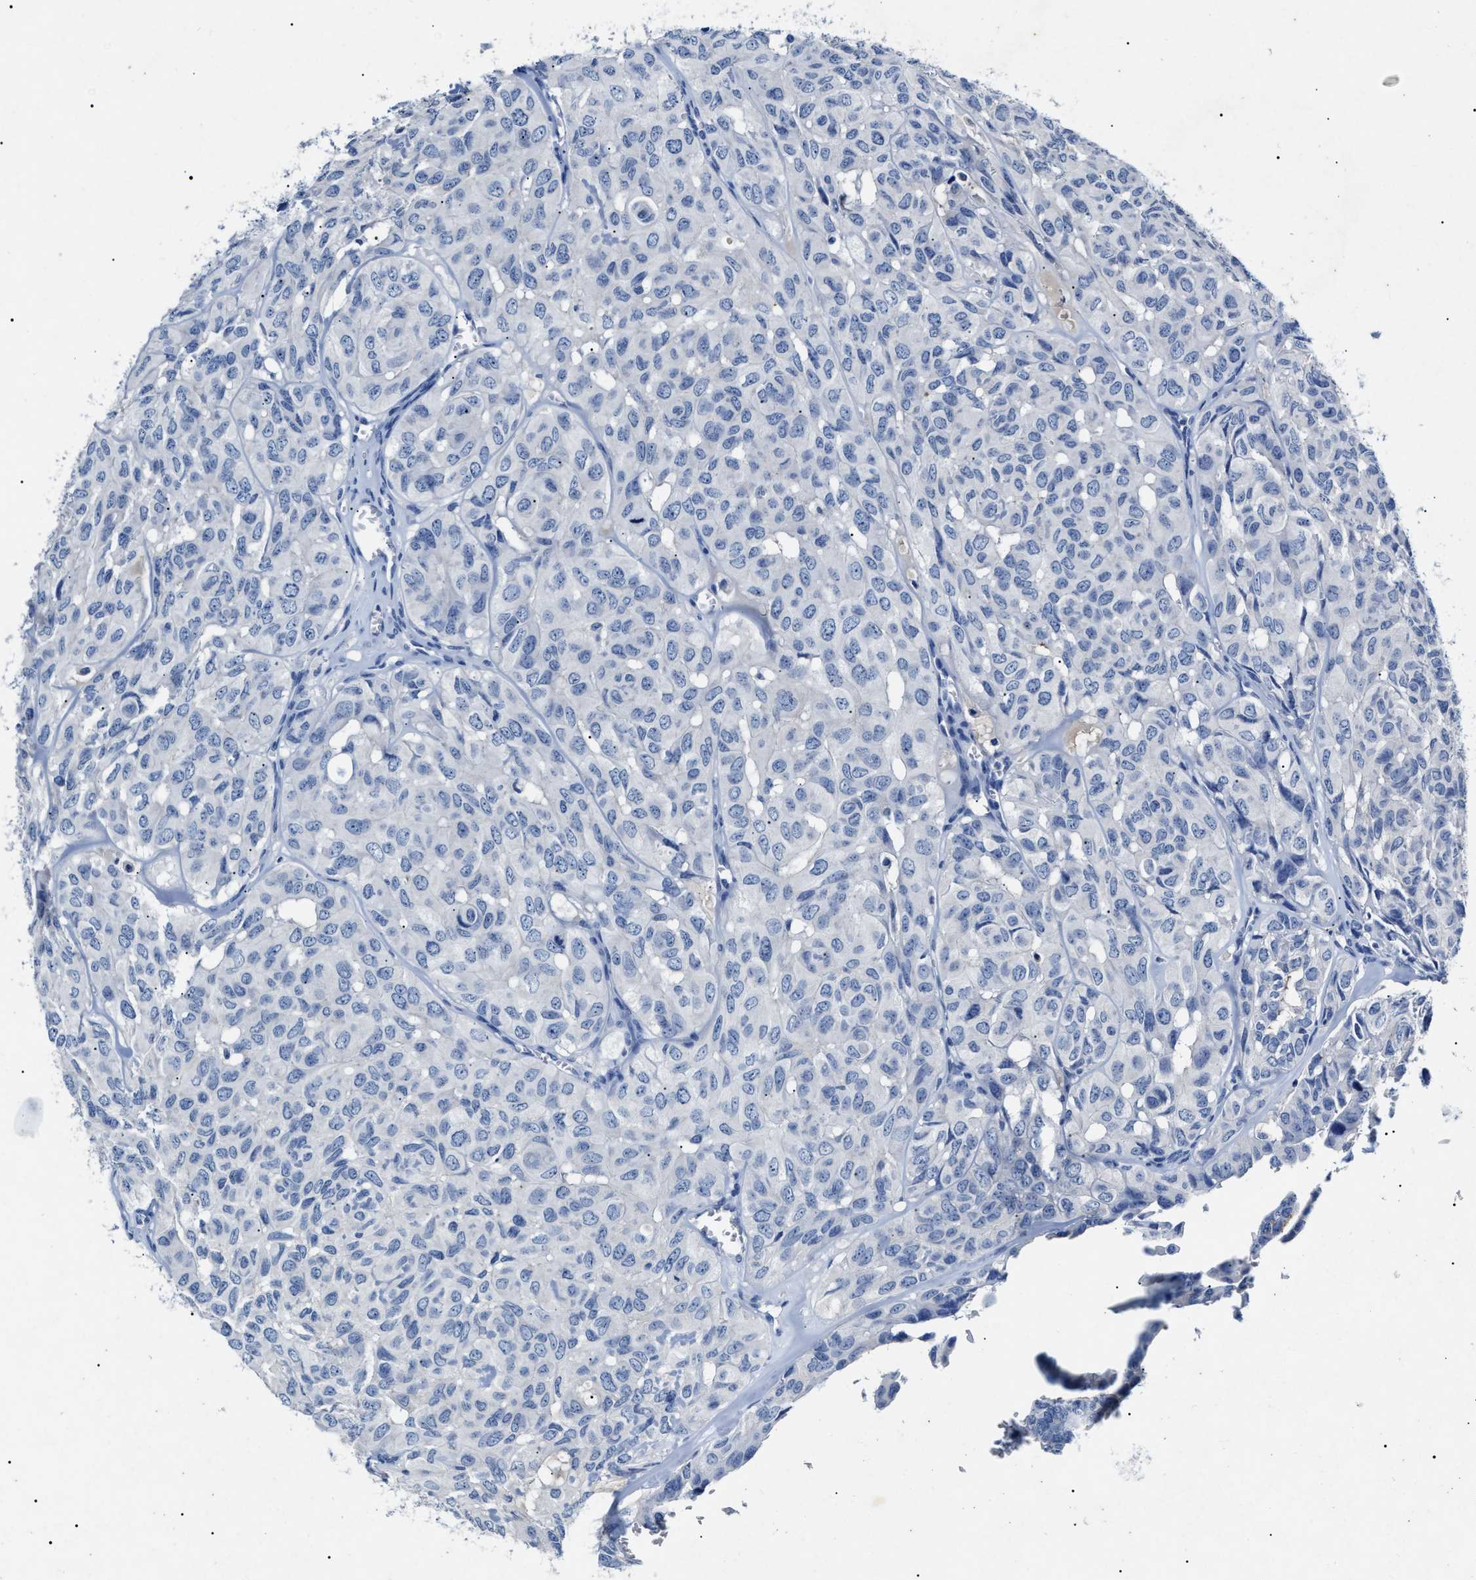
{"staining": {"intensity": "negative", "quantity": "none", "location": "none"}, "tissue": "head and neck cancer", "cell_type": "Tumor cells", "image_type": "cancer", "snomed": [{"axis": "morphology", "description": "Adenocarcinoma, NOS"}, {"axis": "topography", "description": "Salivary gland, NOS"}, {"axis": "topography", "description": "Head-Neck"}], "caption": "A high-resolution image shows immunohistochemistry staining of adenocarcinoma (head and neck), which demonstrates no significant staining in tumor cells. (Immunohistochemistry (ihc), brightfield microscopy, high magnification).", "gene": "LRRC8E", "patient": {"sex": "female", "age": 76}}